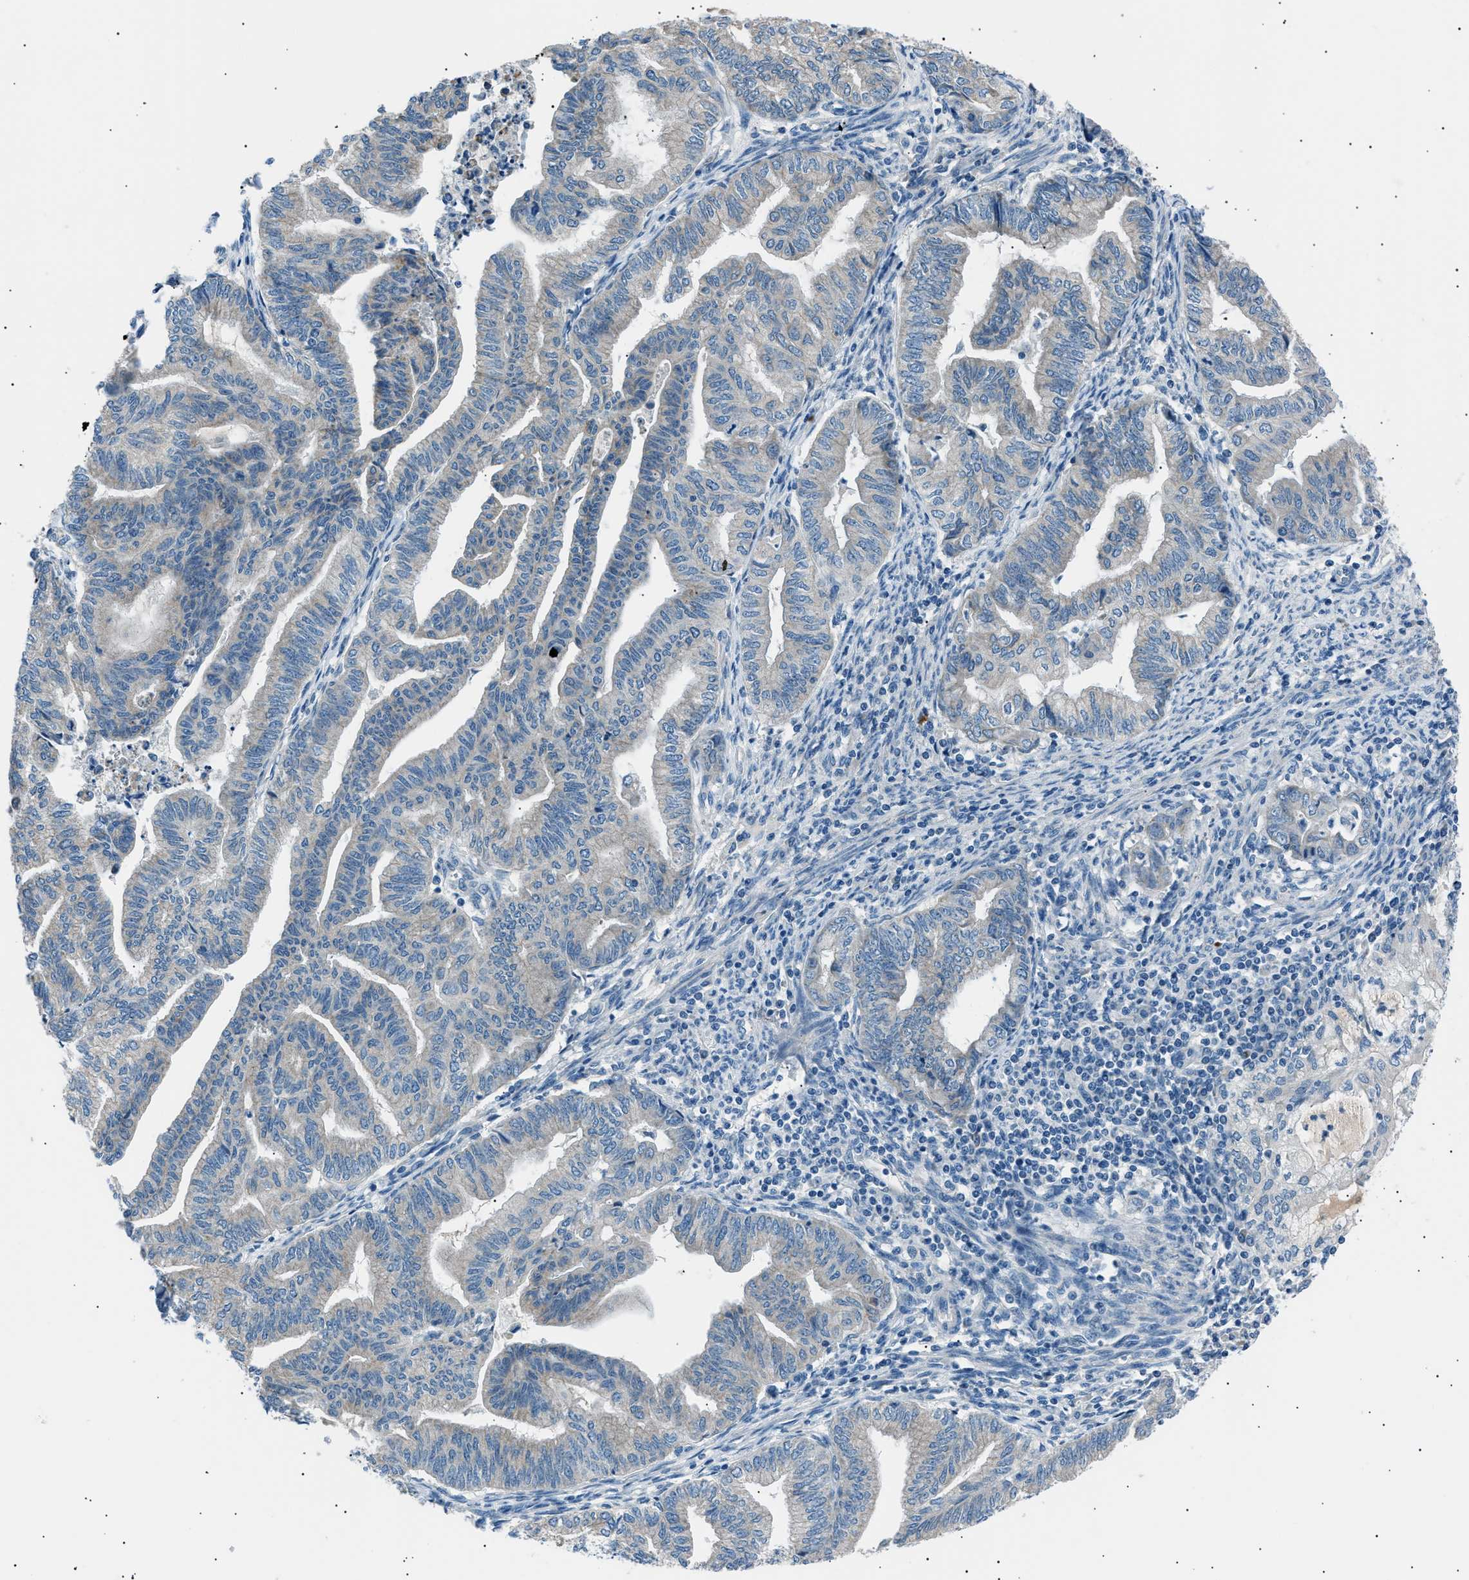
{"staining": {"intensity": "negative", "quantity": "none", "location": "none"}, "tissue": "endometrial cancer", "cell_type": "Tumor cells", "image_type": "cancer", "snomed": [{"axis": "morphology", "description": "Adenocarcinoma, NOS"}, {"axis": "topography", "description": "Endometrium"}], "caption": "High magnification brightfield microscopy of endometrial adenocarcinoma stained with DAB (3,3'-diaminobenzidine) (brown) and counterstained with hematoxylin (blue): tumor cells show no significant staining. (Brightfield microscopy of DAB (3,3'-diaminobenzidine) IHC at high magnification).", "gene": "LRRC37B", "patient": {"sex": "female", "age": 79}}